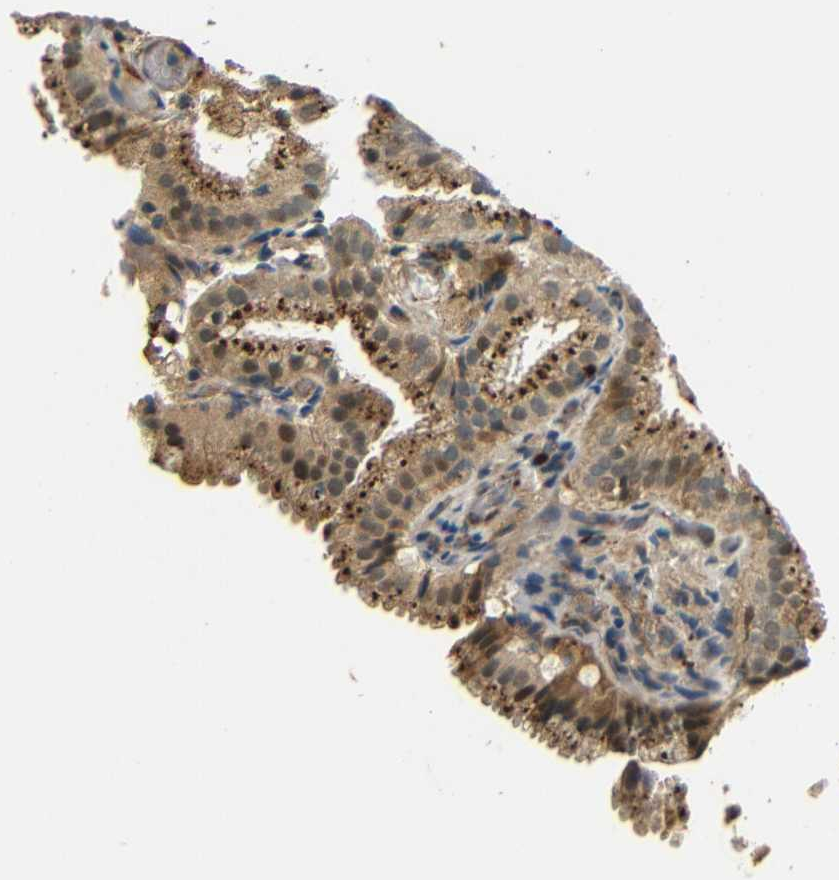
{"staining": {"intensity": "strong", "quantity": ">75%", "location": "cytoplasmic/membranous,nuclear"}, "tissue": "gallbladder", "cell_type": "Glandular cells", "image_type": "normal", "snomed": [{"axis": "morphology", "description": "Normal tissue, NOS"}, {"axis": "topography", "description": "Gallbladder"}], "caption": "This image exhibits immunohistochemistry staining of normal human gallbladder, with high strong cytoplasmic/membranous,nuclear staining in approximately >75% of glandular cells.", "gene": "ATP7A", "patient": {"sex": "male", "age": 54}}